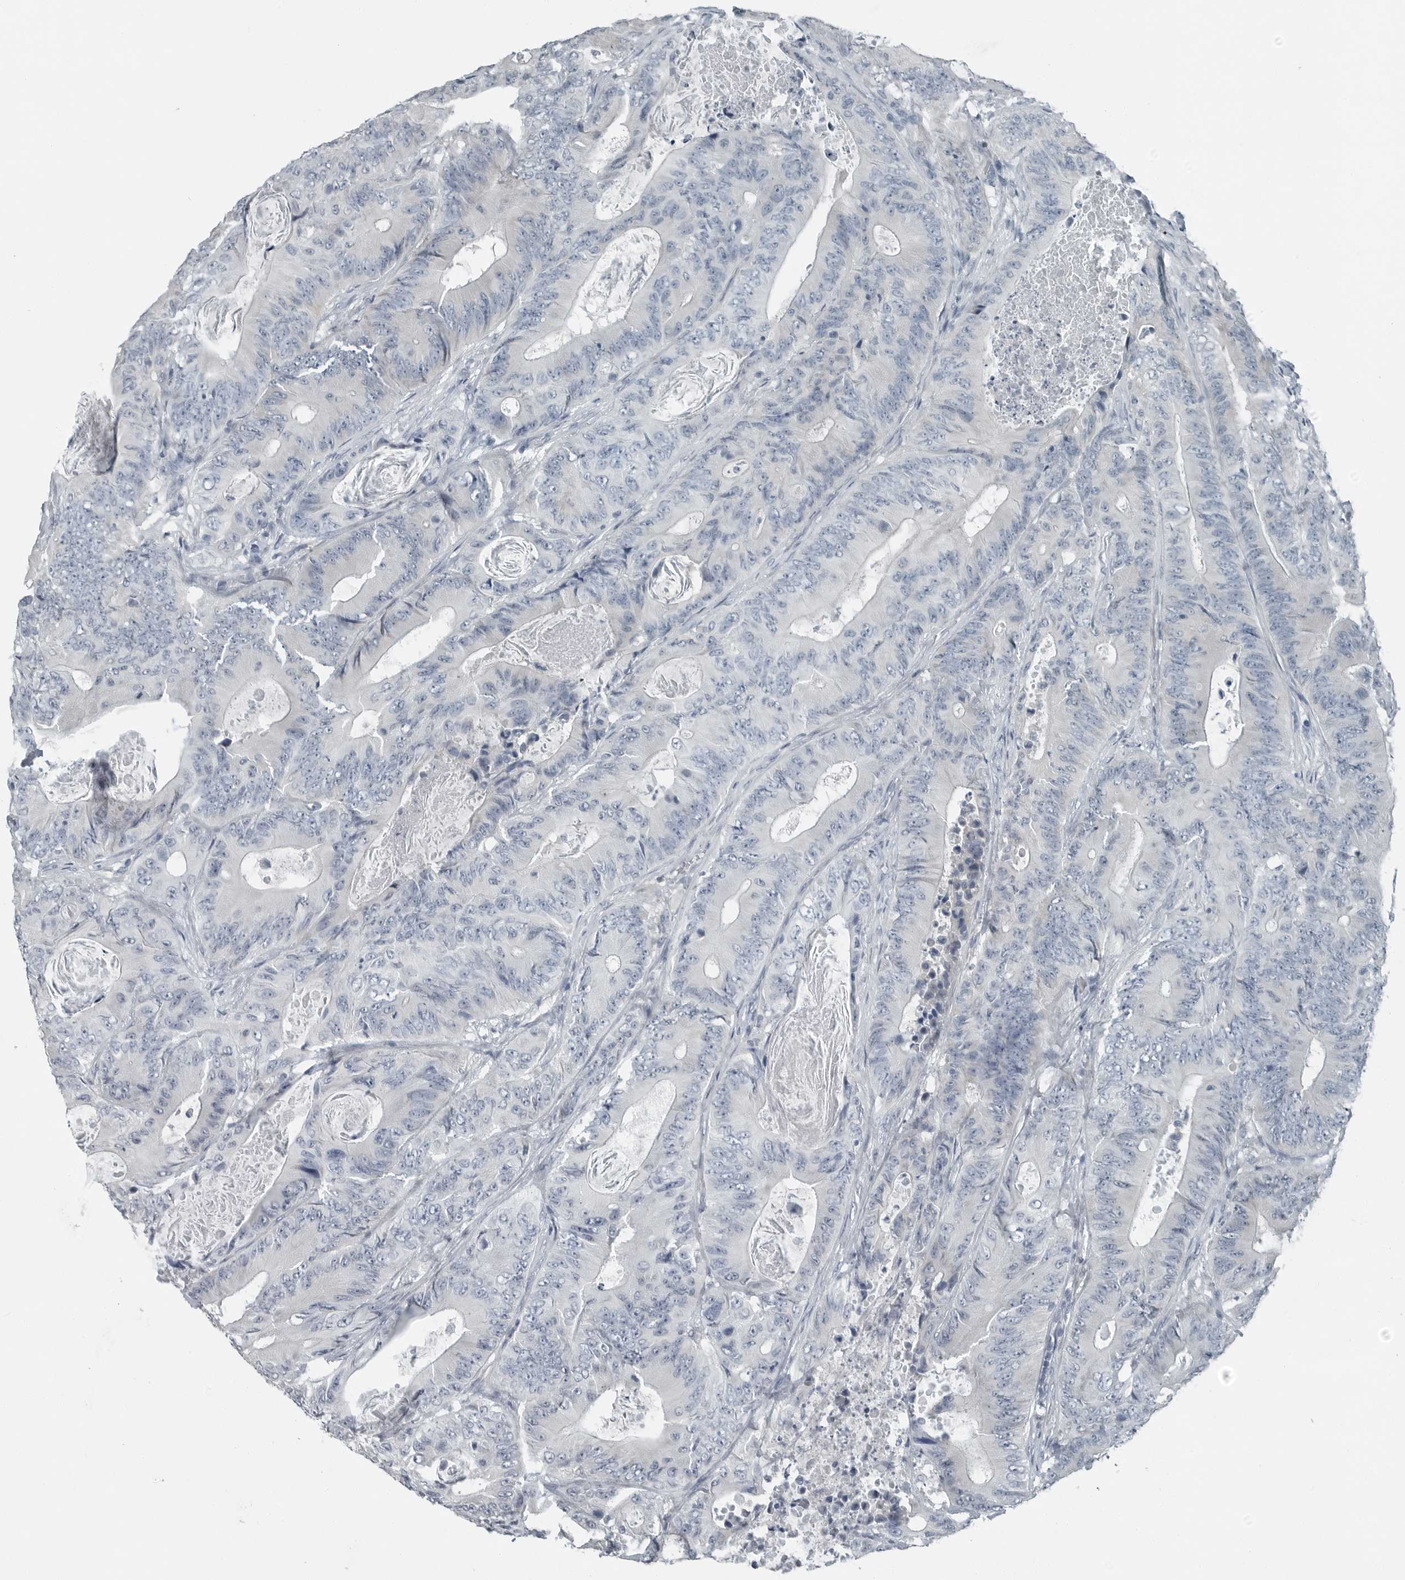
{"staining": {"intensity": "negative", "quantity": "none", "location": "none"}, "tissue": "colorectal cancer", "cell_type": "Tumor cells", "image_type": "cancer", "snomed": [{"axis": "morphology", "description": "Adenocarcinoma, NOS"}, {"axis": "topography", "description": "Colon"}], "caption": "Tumor cells show no significant protein staining in adenocarcinoma (colorectal).", "gene": "KYAT1", "patient": {"sex": "male", "age": 83}}